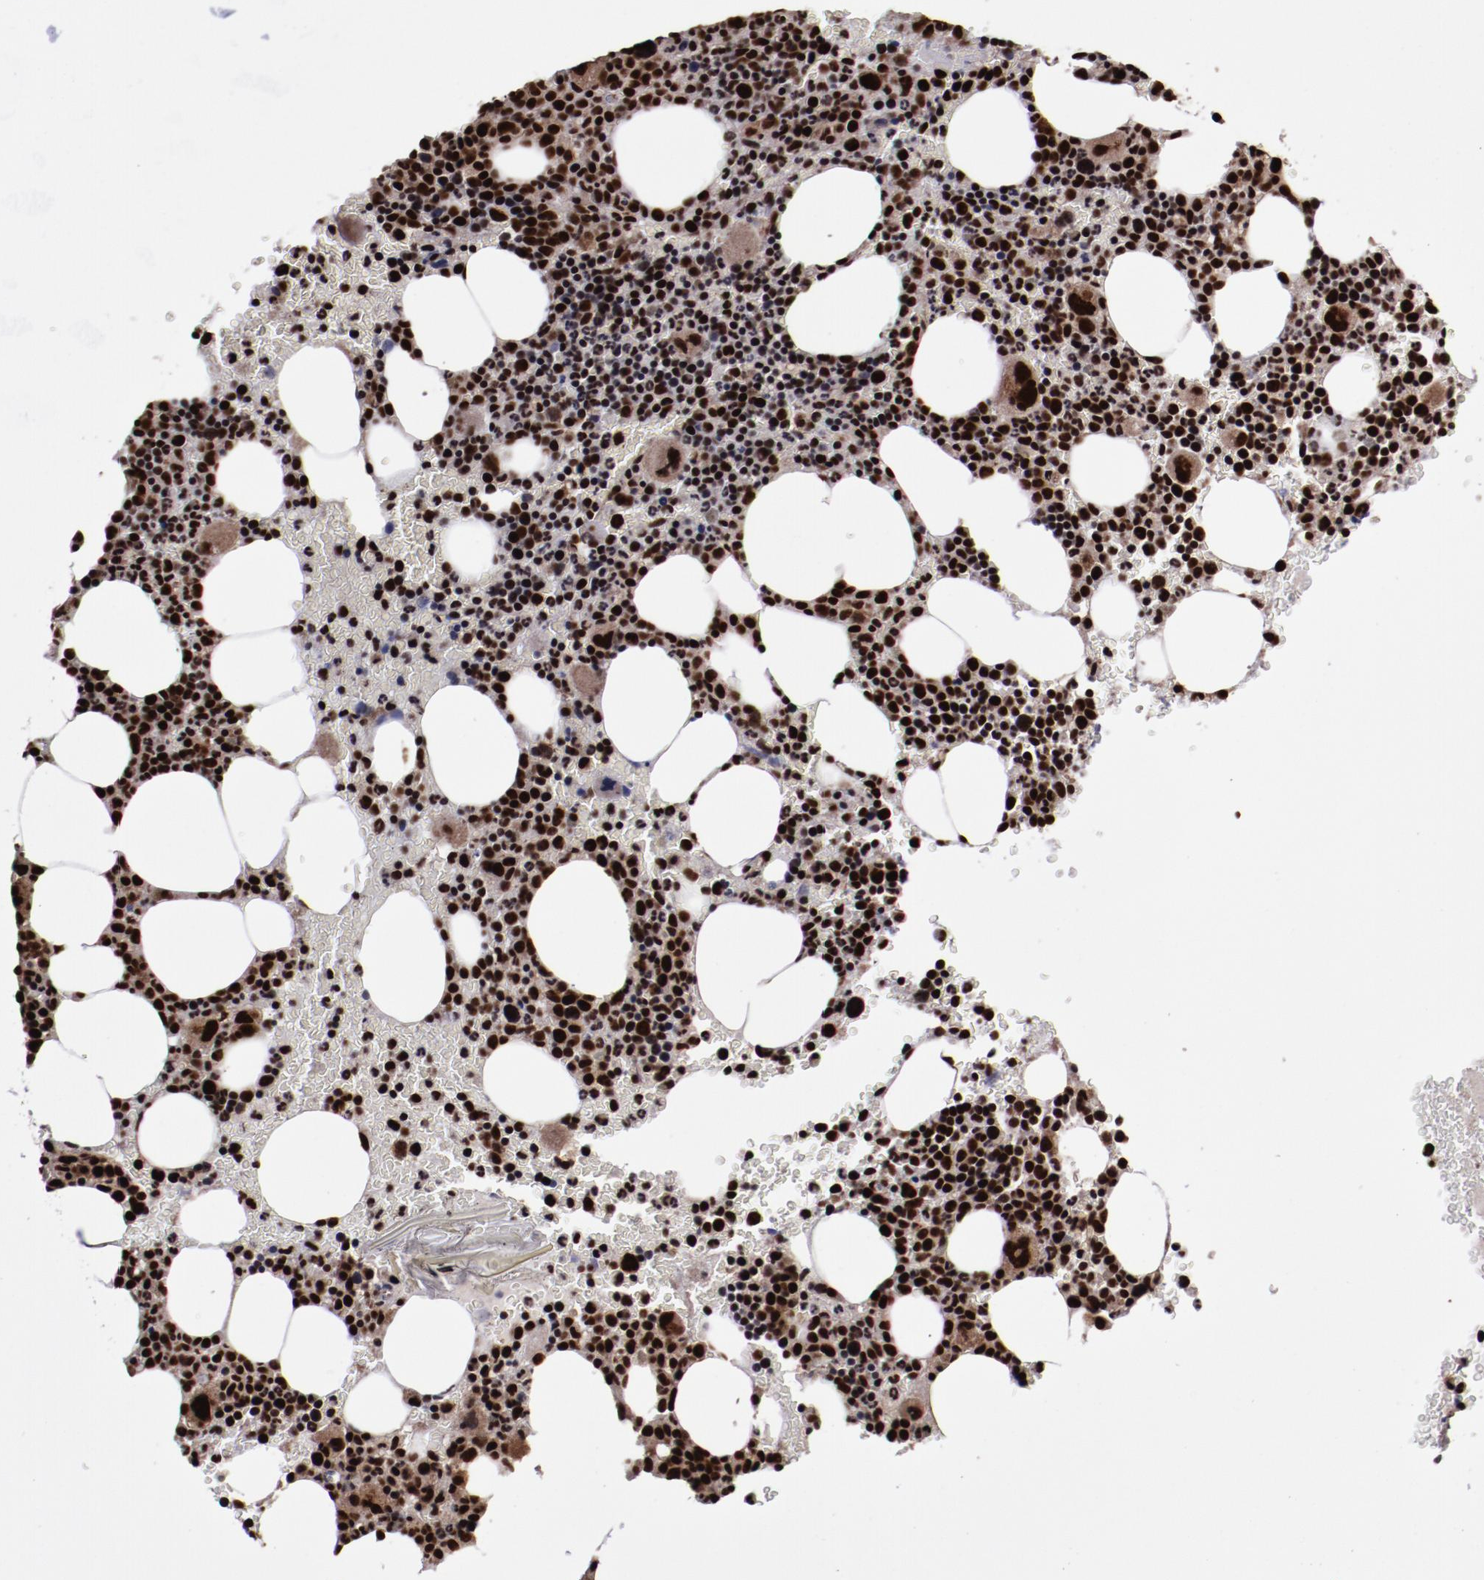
{"staining": {"intensity": "strong", "quantity": ">75%", "location": "cytoplasmic/membranous,nuclear"}, "tissue": "bone marrow", "cell_type": "Hematopoietic cells", "image_type": "normal", "snomed": [{"axis": "morphology", "description": "Normal tissue, NOS"}, {"axis": "topography", "description": "Bone marrow"}], "caption": "A high amount of strong cytoplasmic/membranous,nuclear expression is appreciated in approximately >75% of hematopoietic cells in benign bone marrow.", "gene": "SNW1", "patient": {"sex": "male", "age": 68}}